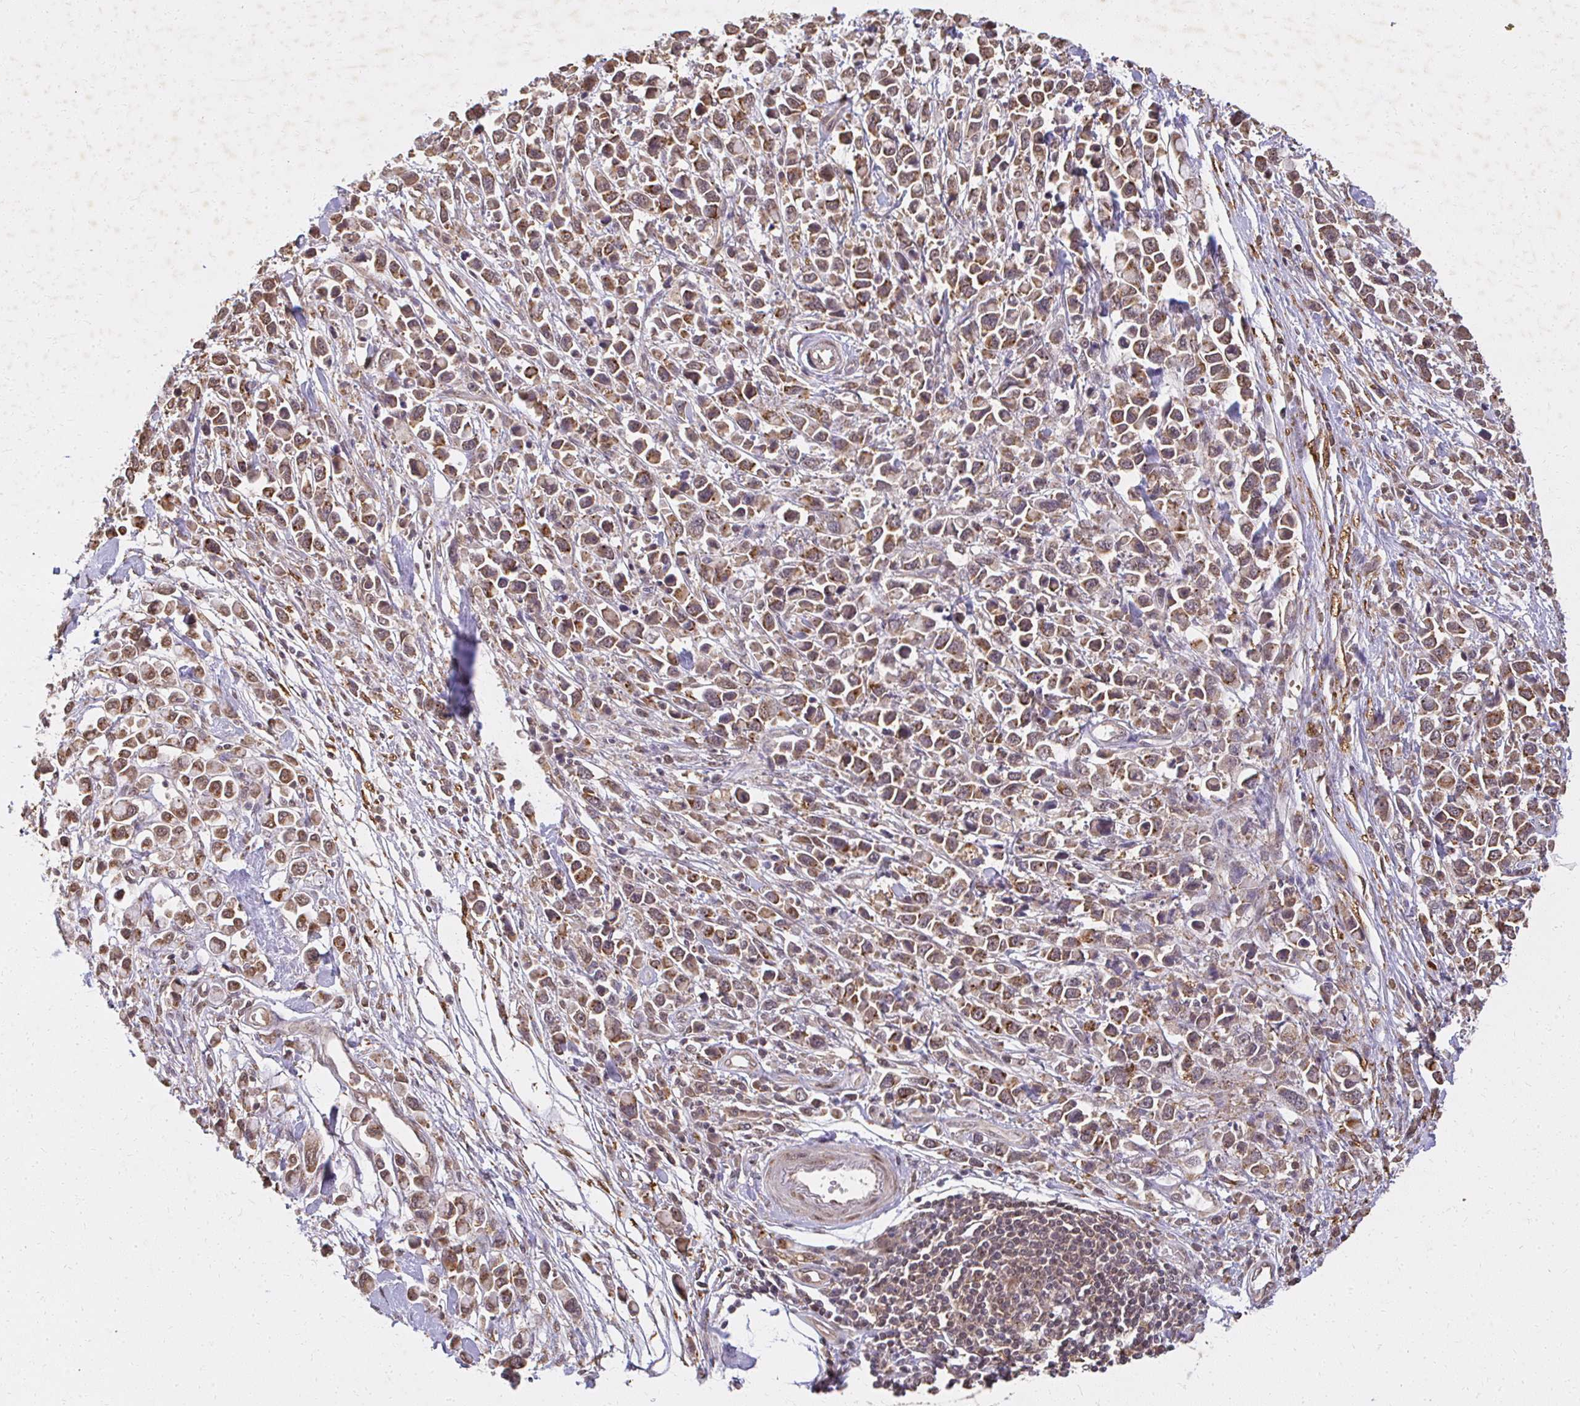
{"staining": {"intensity": "moderate", "quantity": ">75%", "location": "cytoplasmic/membranous,nuclear"}, "tissue": "stomach cancer", "cell_type": "Tumor cells", "image_type": "cancer", "snomed": [{"axis": "morphology", "description": "Adenocarcinoma, NOS"}, {"axis": "topography", "description": "Stomach"}], "caption": "Approximately >75% of tumor cells in human adenocarcinoma (stomach) demonstrate moderate cytoplasmic/membranous and nuclear protein positivity as visualized by brown immunohistochemical staining.", "gene": "LARS2", "patient": {"sex": "female", "age": 81}}